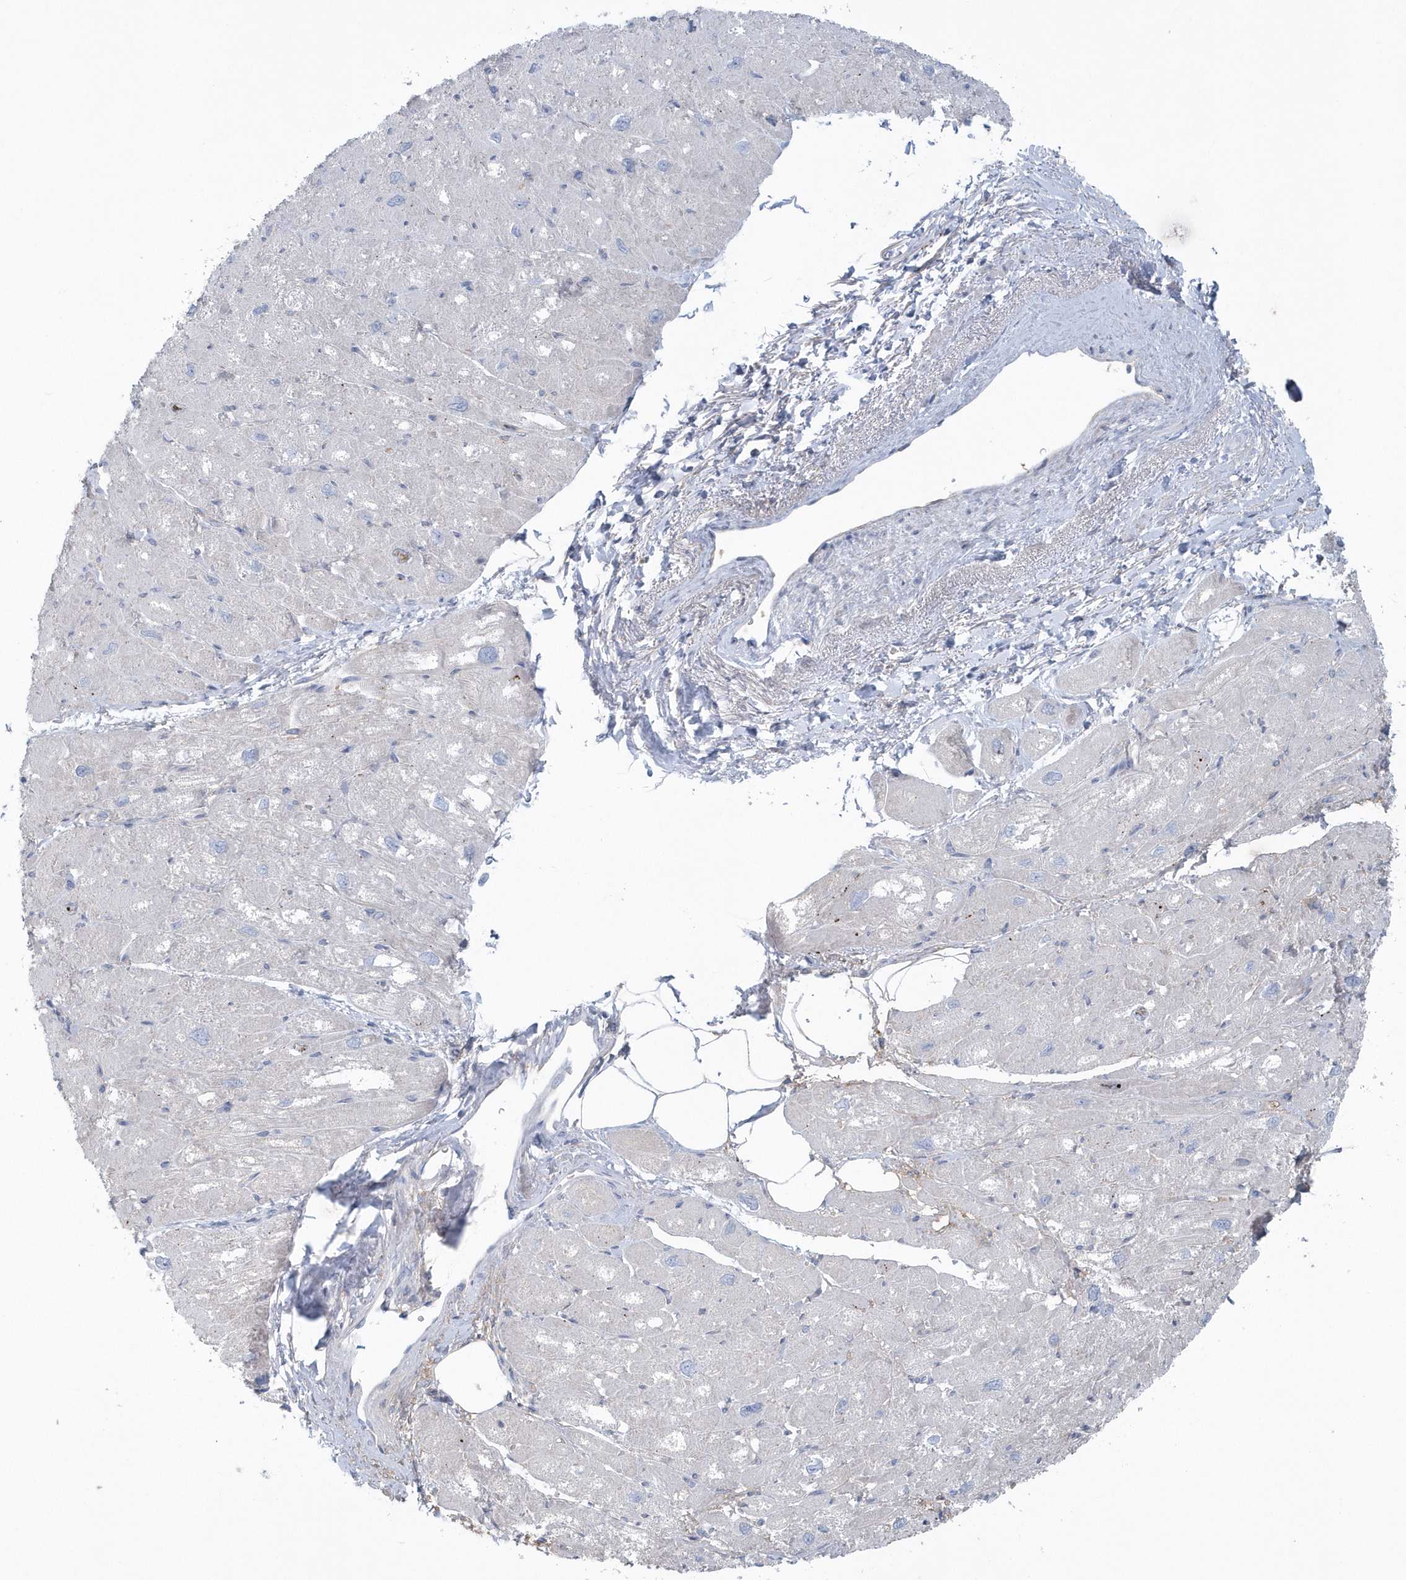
{"staining": {"intensity": "weak", "quantity": "<25%", "location": "cytoplasmic/membranous"}, "tissue": "heart muscle", "cell_type": "Cardiomyocytes", "image_type": "normal", "snomed": [{"axis": "morphology", "description": "Normal tissue, NOS"}, {"axis": "topography", "description": "Heart"}], "caption": "This is a micrograph of IHC staining of unremarkable heart muscle, which shows no expression in cardiomyocytes. (DAB (3,3'-diaminobenzidine) immunohistochemistry with hematoxylin counter stain).", "gene": "SPATA18", "patient": {"sex": "male", "age": 50}}